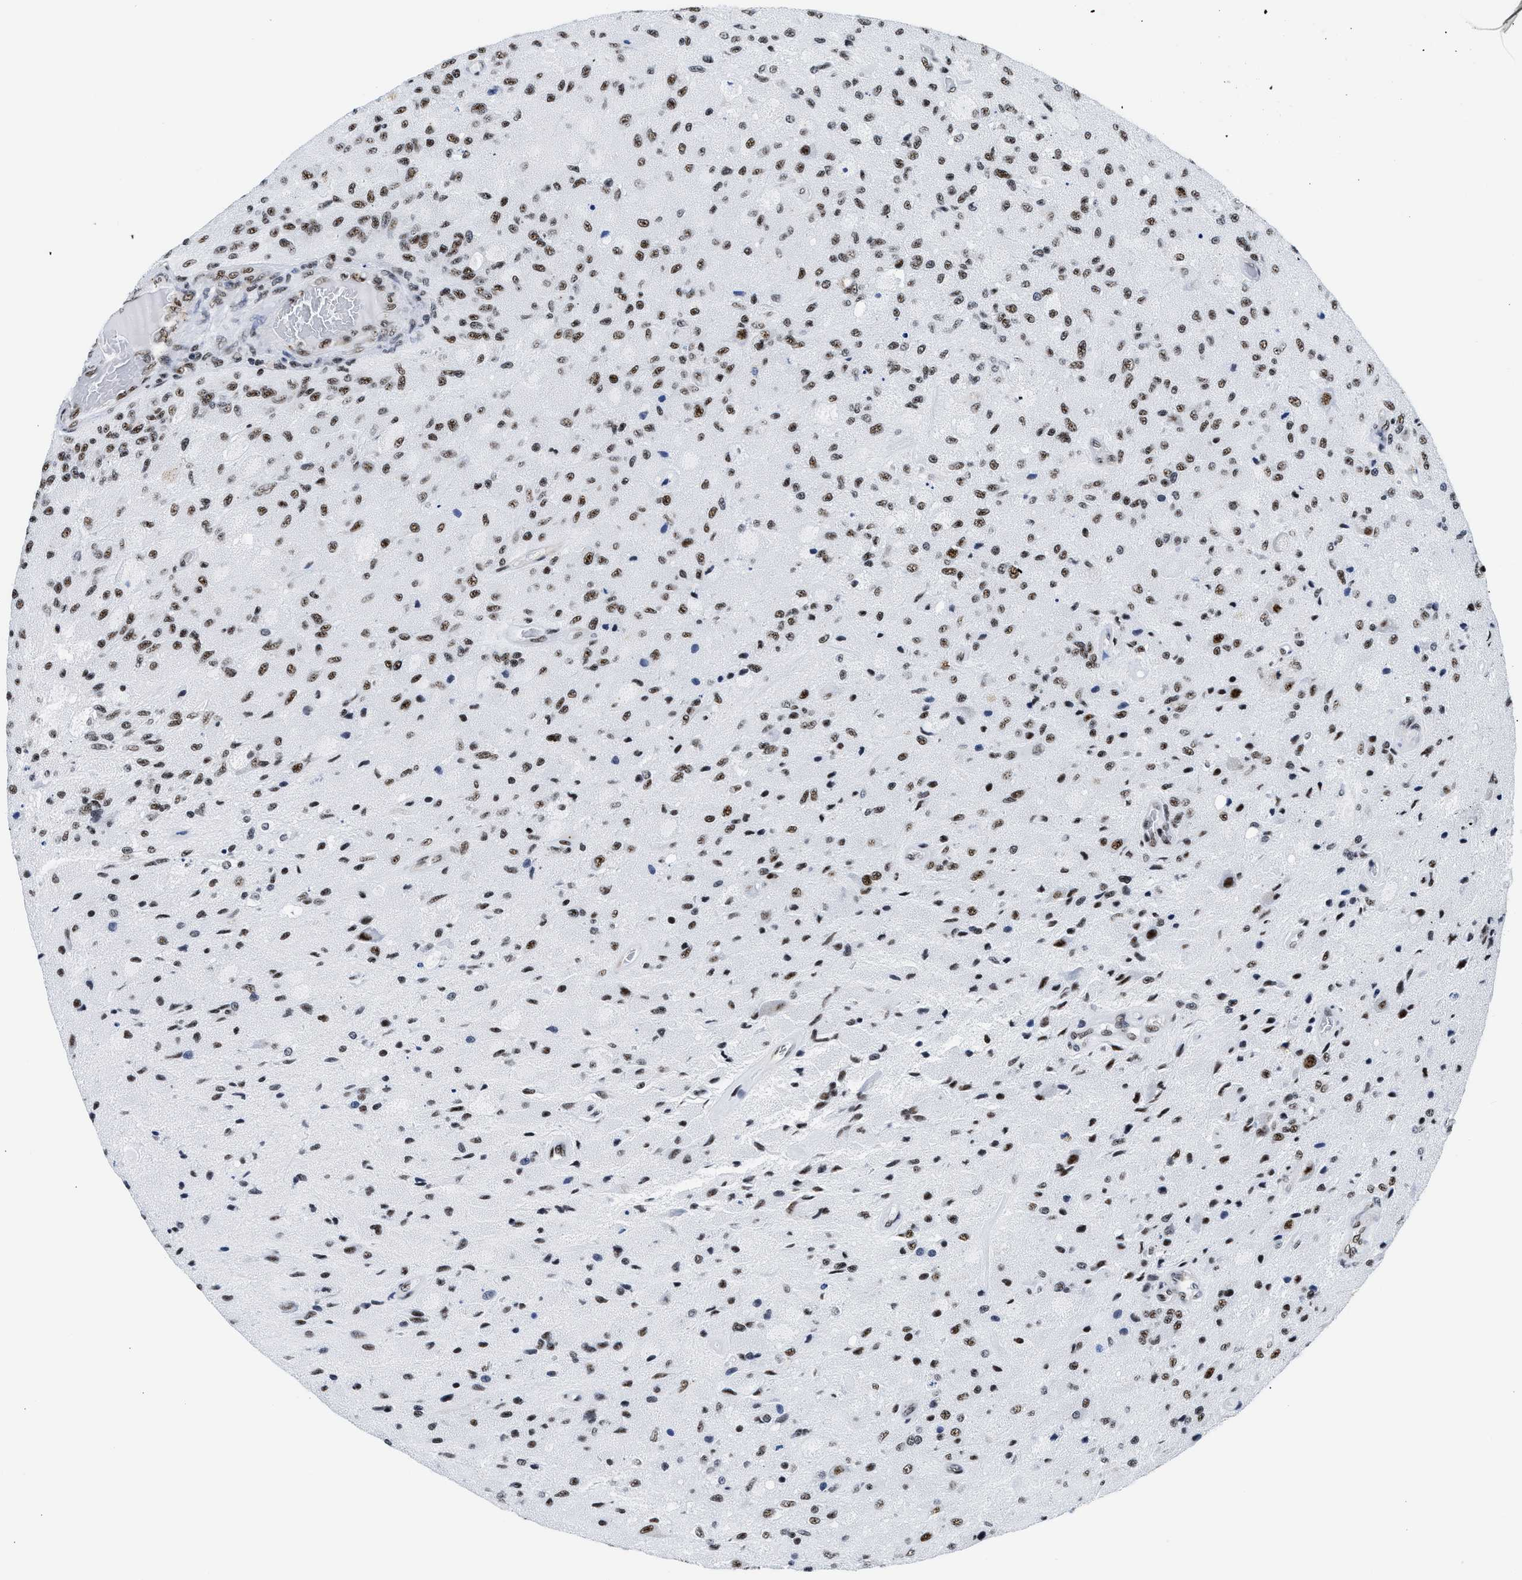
{"staining": {"intensity": "moderate", "quantity": ">75%", "location": "nuclear"}, "tissue": "glioma", "cell_type": "Tumor cells", "image_type": "cancer", "snomed": [{"axis": "morphology", "description": "Normal tissue, NOS"}, {"axis": "morphology", "description": "Glioma, malignant, High grade"}, {"axis": "topography", "description": "Cerebral cortex"}], "caption": "Glioma stained with a protein marker shows moderate staining in tumor cells.", "gene": "RBM8A", "patient": {"sex": "male", "age": 77}}